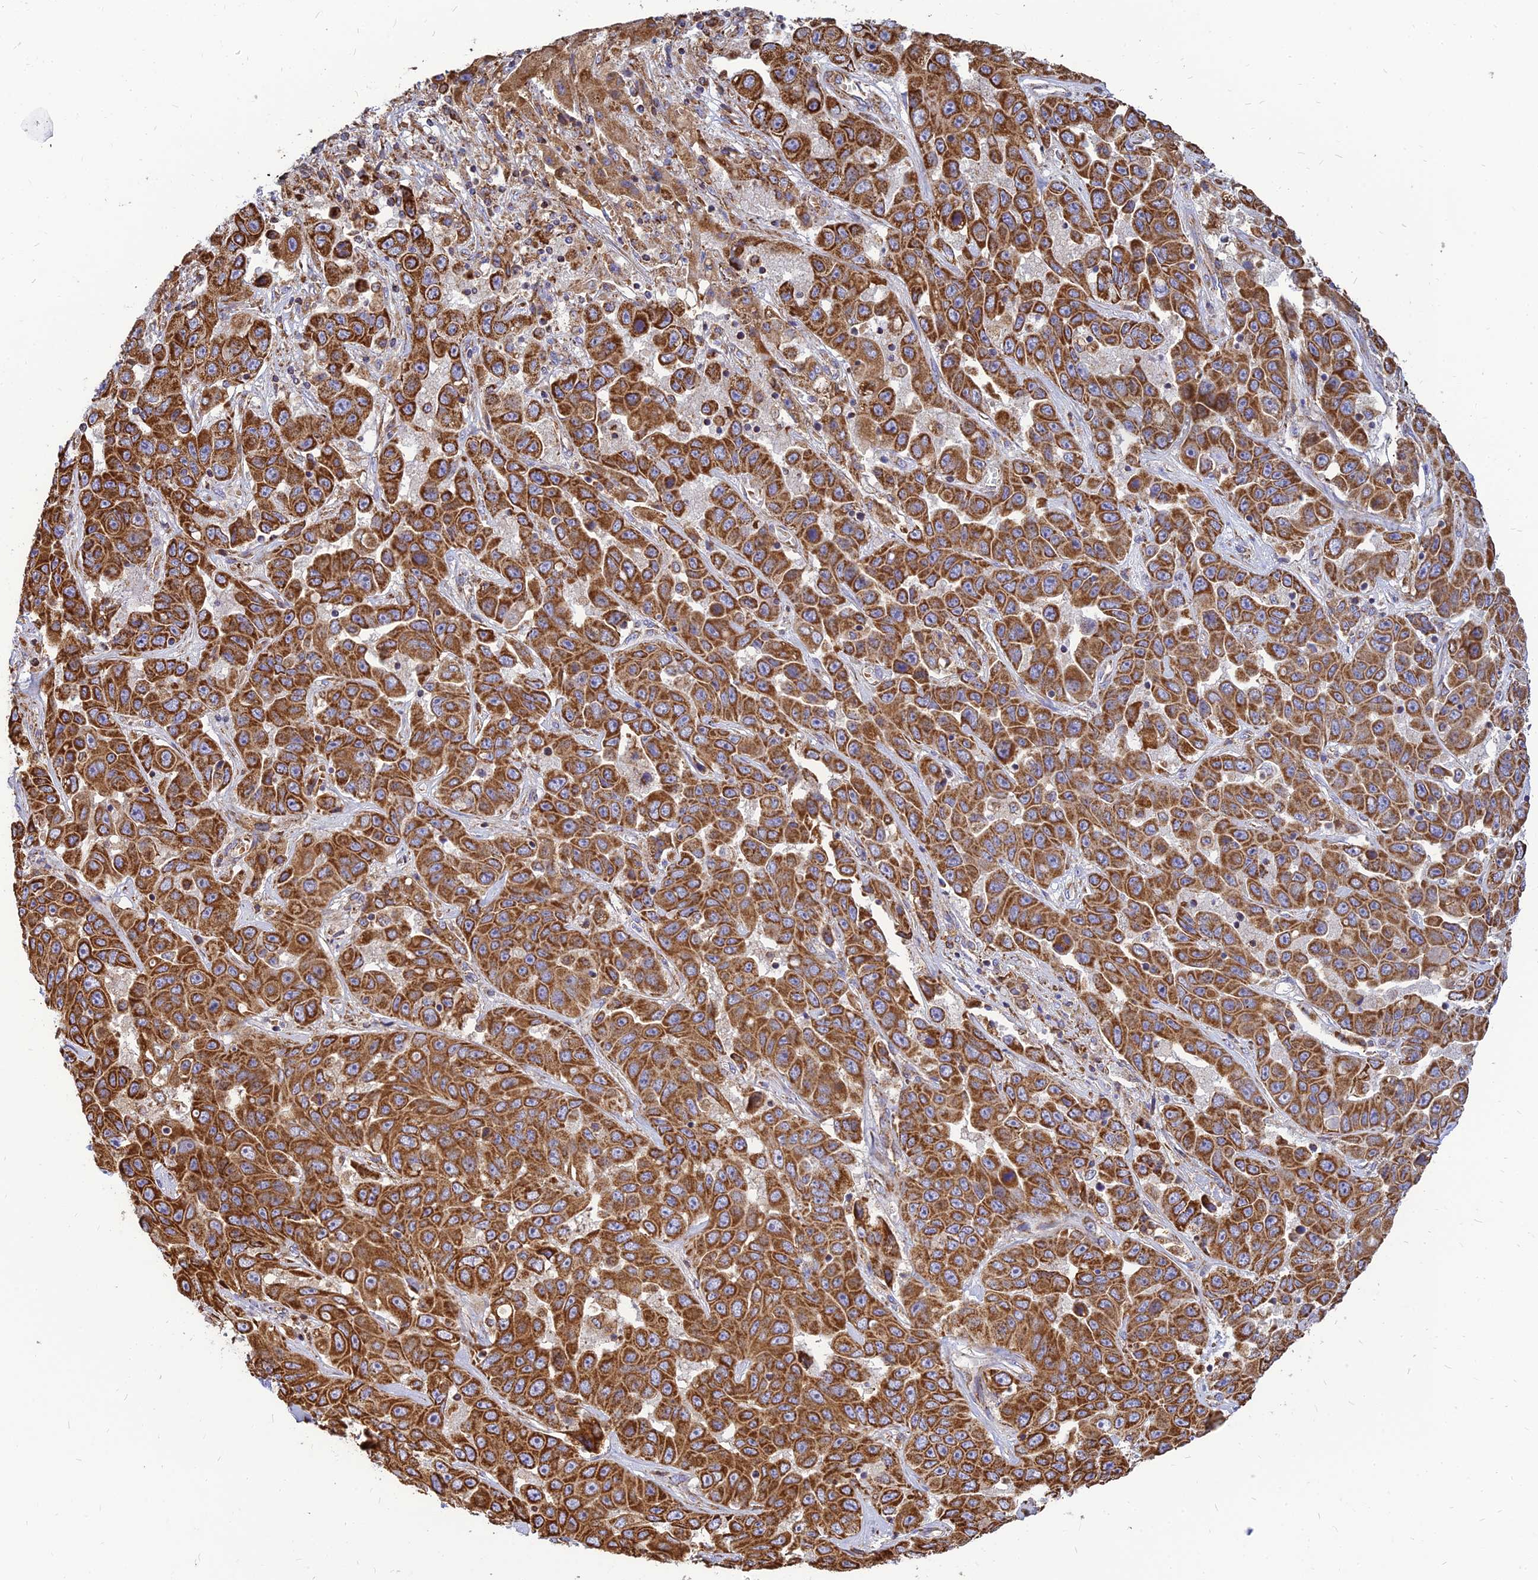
{"staining": {"intensity": "strong", "quantity": ">75%", "location": "cytoplasmic/membranous"}, "tissue": "liver cancer", "cell_type": "Tumor cells", "image_type": "cancer", "snomed": [{"axis": "morphology", "description": "Cholangiocarcinoma"}, {"axis": "topography", "description": "Liver"}], "caption": "Strong cytoplasmic/membranous protein expression is present in approximately >75% of tumor cells in cholangiocarcinoma (liver). The protein is stained brown, and the nuclei are stained in blue (DAB IHC with brightfield microscopy, high magnification).", "gene": "THUMPD2", "patient": {"sex": "female", "age": 52}}